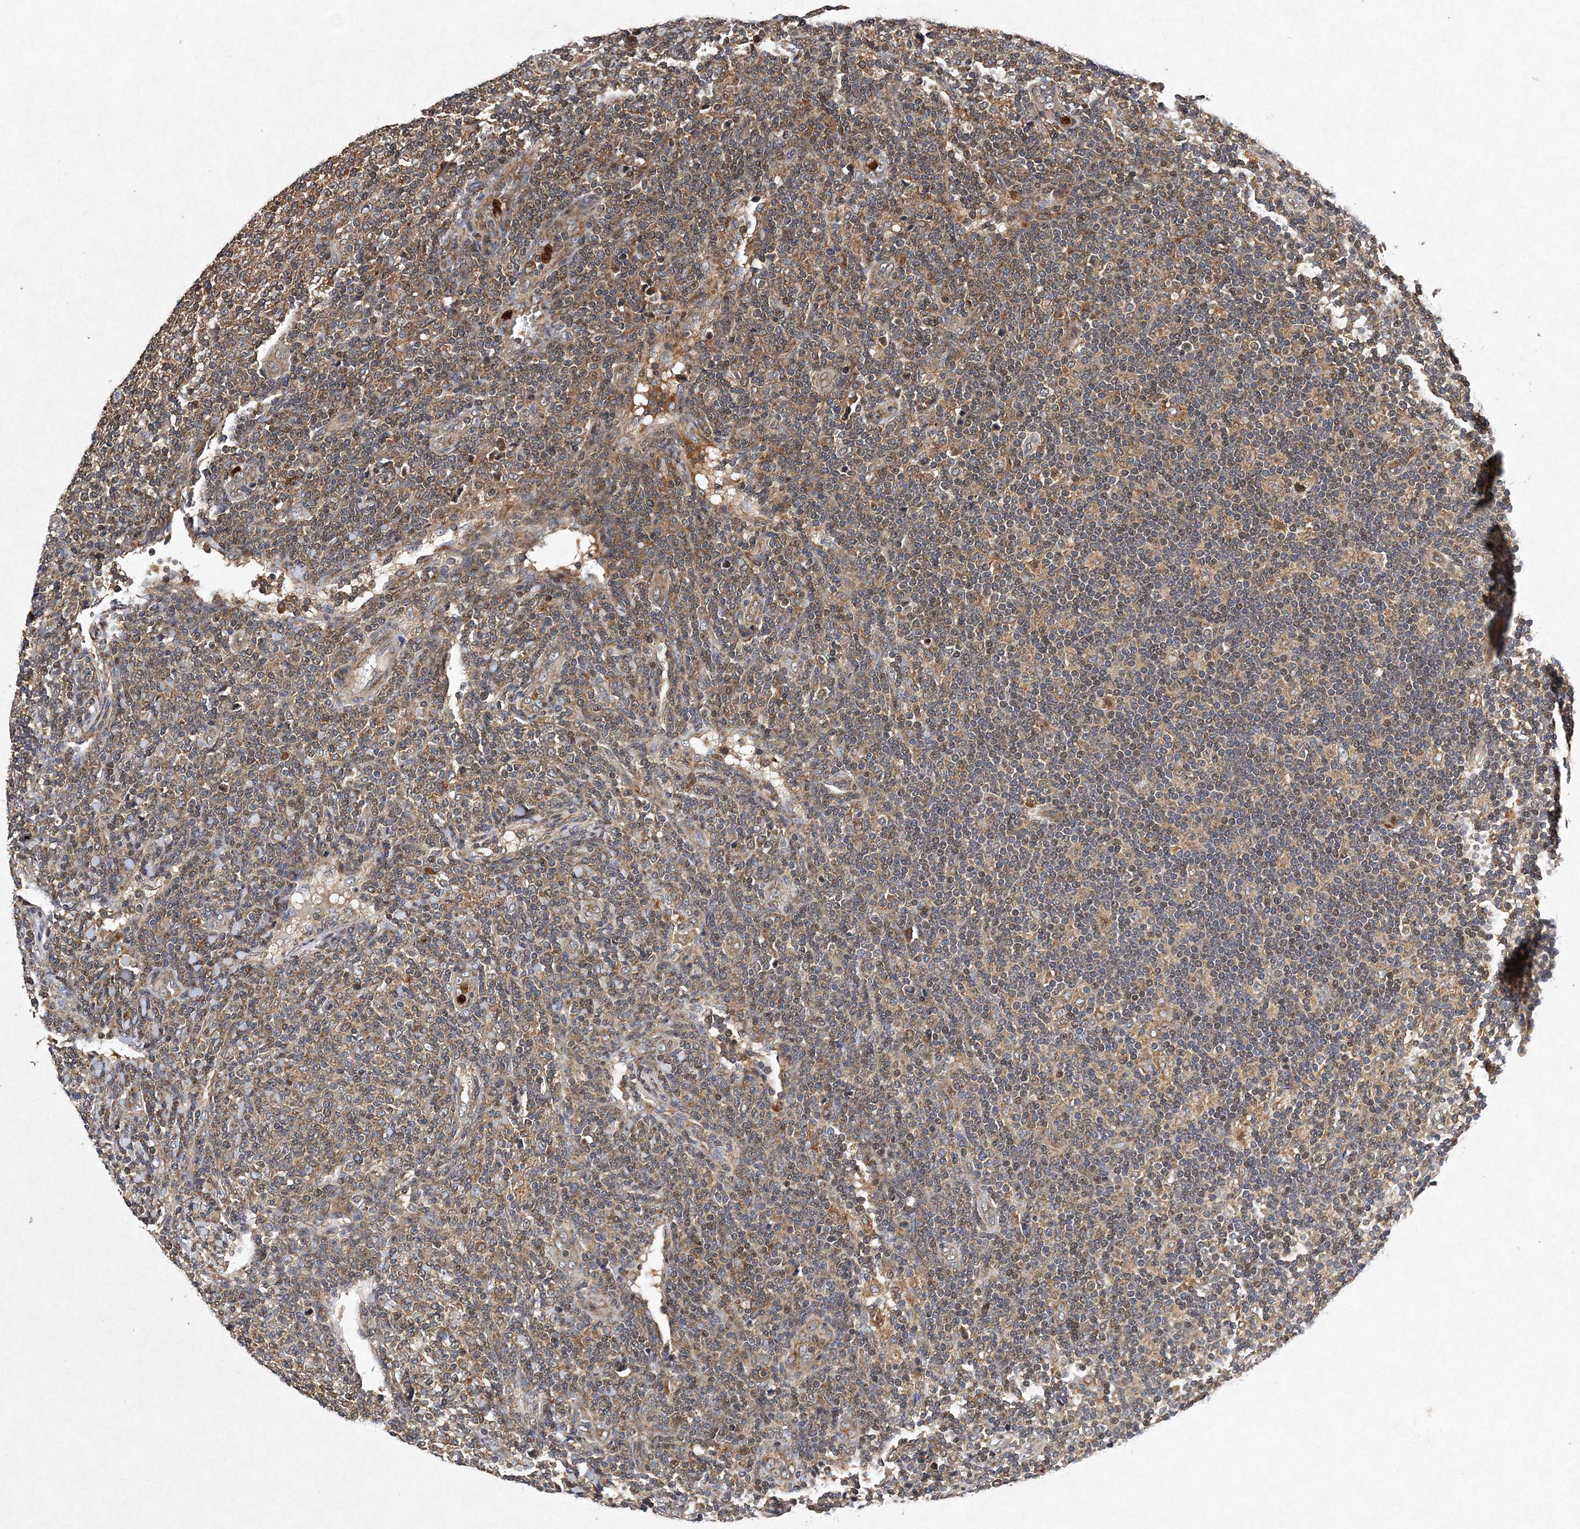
{"staining": {"intensity": "moderate", "quantity": "25%-75%", "location": "cytoplasmic/membranous"}, "tissue": "lymphoma", "cell_type": "Tumor cells", "image_type": "cancer", "snomed": [{"axis": "morphology", "description": "Malignant lymphoma, non-Hodgkin's type, Low grade"}, {"axis": "topography", "description": "Lymph node"}], "caption": "A photomicrograph of malignant lymphoma, non-Hodgkin's type (low-grade) stained for a protein shows moderate cytoplasmic/membranous brown staining in tumor cells. Using DAB (brown) and hematoxylin (blue) stains, captured at high magnification using brightfield microscopy.", "gene": "PROSER1", "patient": {"sex": "male", "age": 66}}